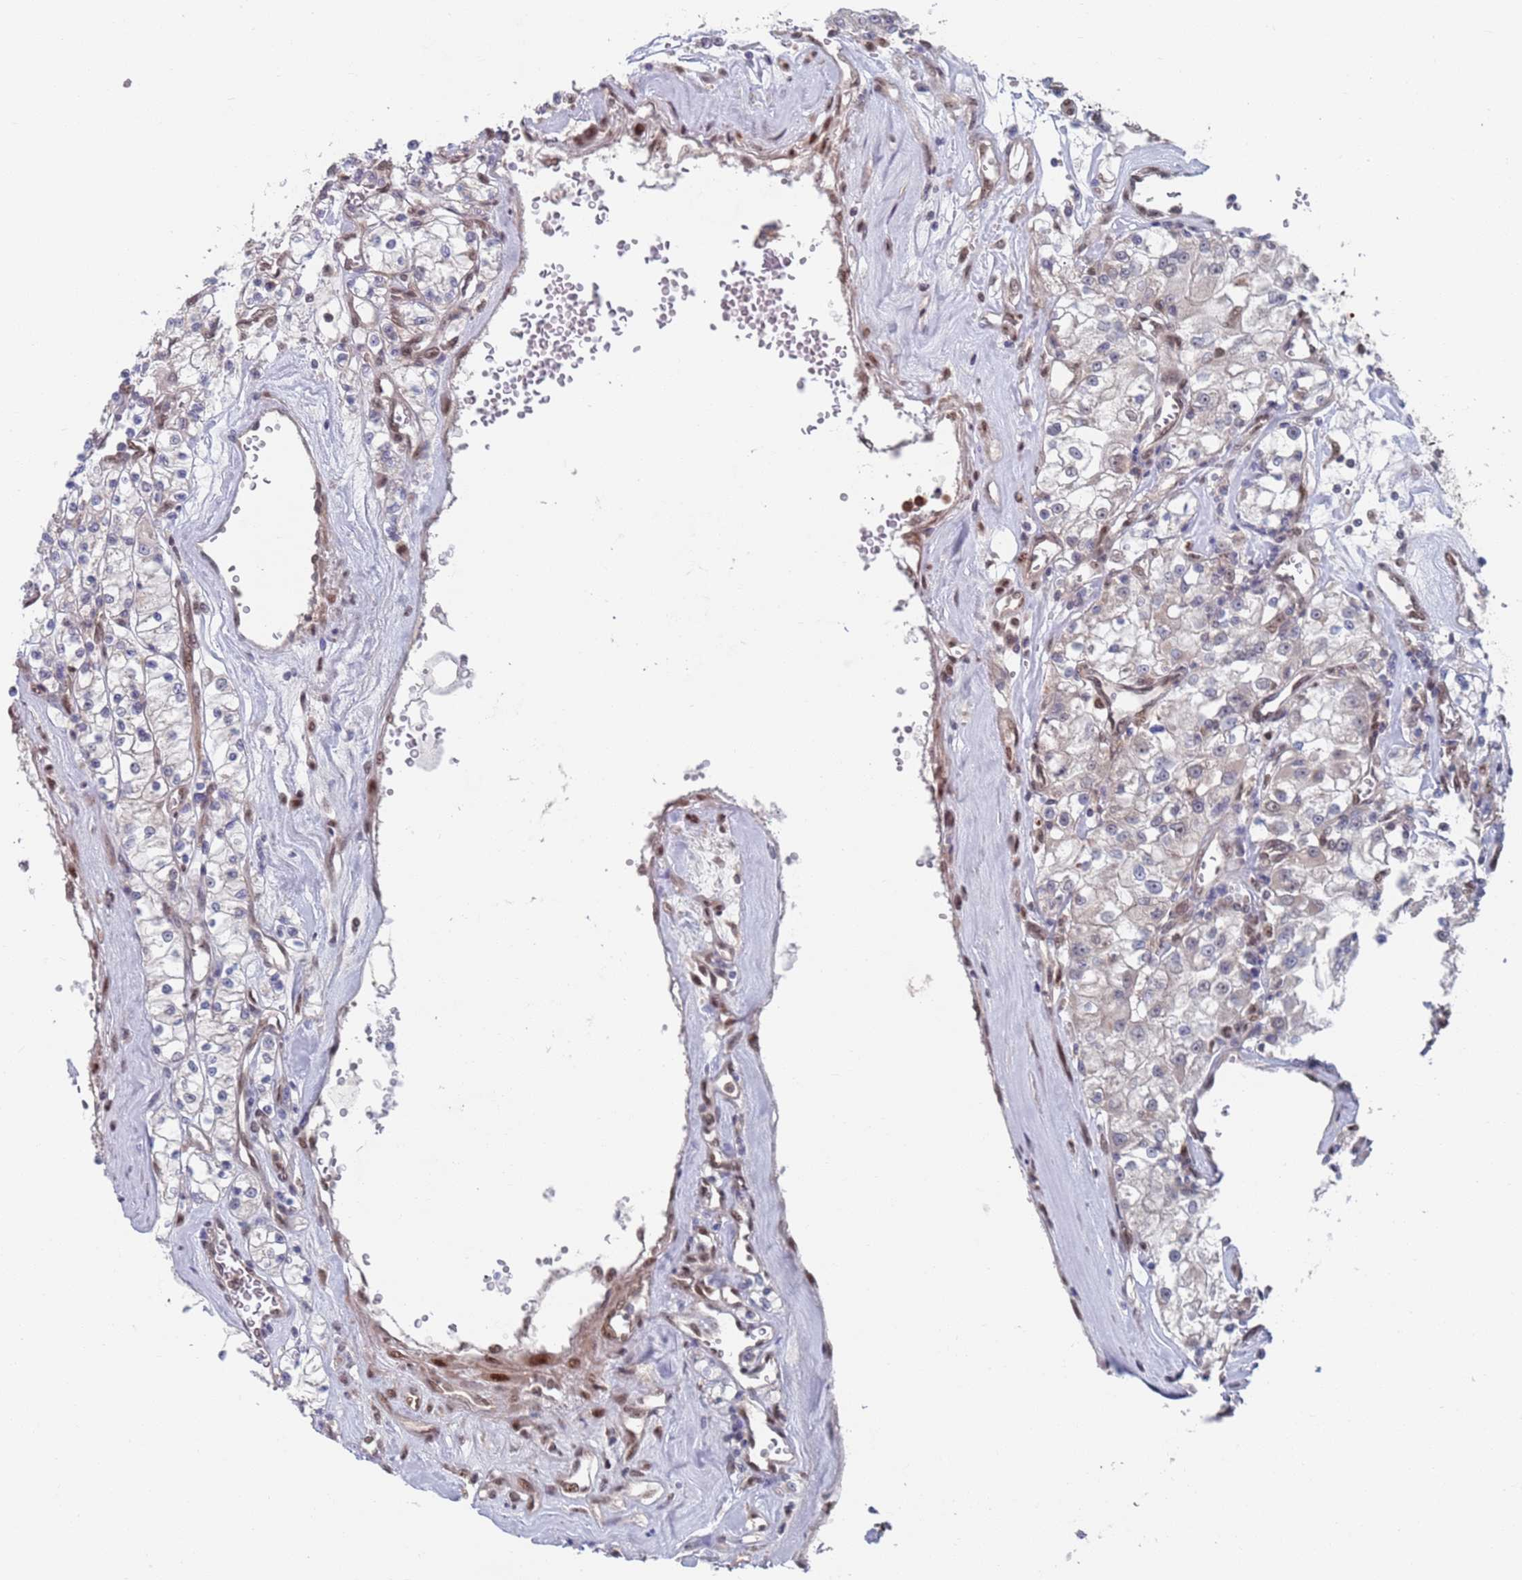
{"staining": {"intensity": "negative", "quantity": "none", "location": "none"}, "tissue": "renal cancer", "cell_type": "Tumor cells", "image_type": "cancer", "snomed": [{"axis": "morphology", "description": "Adenocarcinoma, NOS"}, {"axis": "topography", "description": "Kidney"}], "caption": "Immunohistochemical staining of human adenocarcinoma (renal) displays no significant staining in tumor cells. Brightfield microscopy of immunohistochemistry (IHC) stained with DAB (brown) and hematoxylin (blue), captured at high magnification.", "gene": "RPP25", "patient": {"sex": "female", "age": 59}}